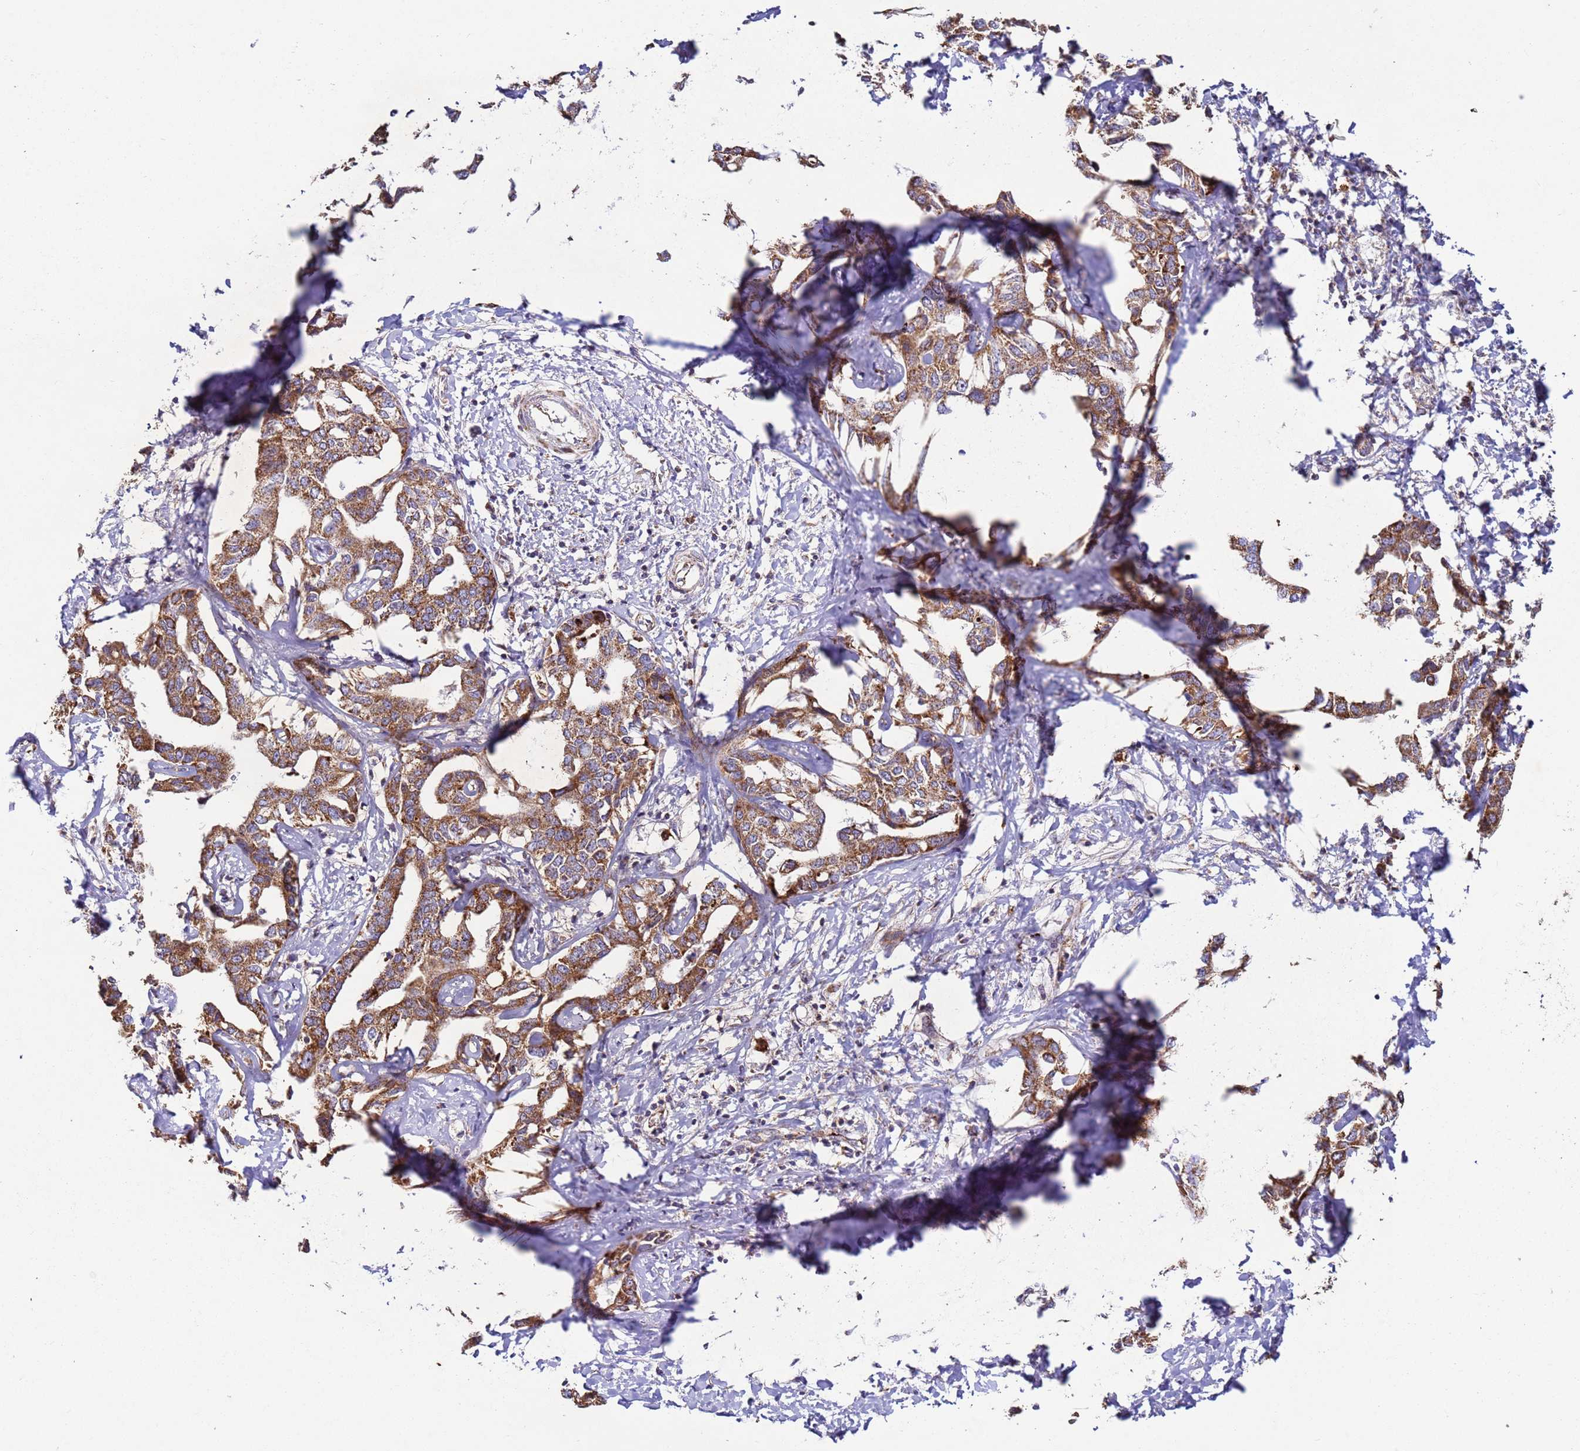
{"staining": {"intensity": "moderate", "quantity": ">75%", "location": "cytoplasmic/membranous"}, "tissue": "liver cancer", "cell_type": "Tumor cells", "image_type": "cancer", "snomed": [{"axis": "morphology", "description": "Cholangiocarcinoma"}, {"axis": "topography", "description": "Liver"}], "caption": "This histopathology image exhibits IHC staining of human liver cancer (cholangiocarcinoma), with medium moderate cytoplasmic/membranous staining in about >75% of tumor cells.", "gene": "FBXO33", "patient": {"sex": "male", "age": 59}}